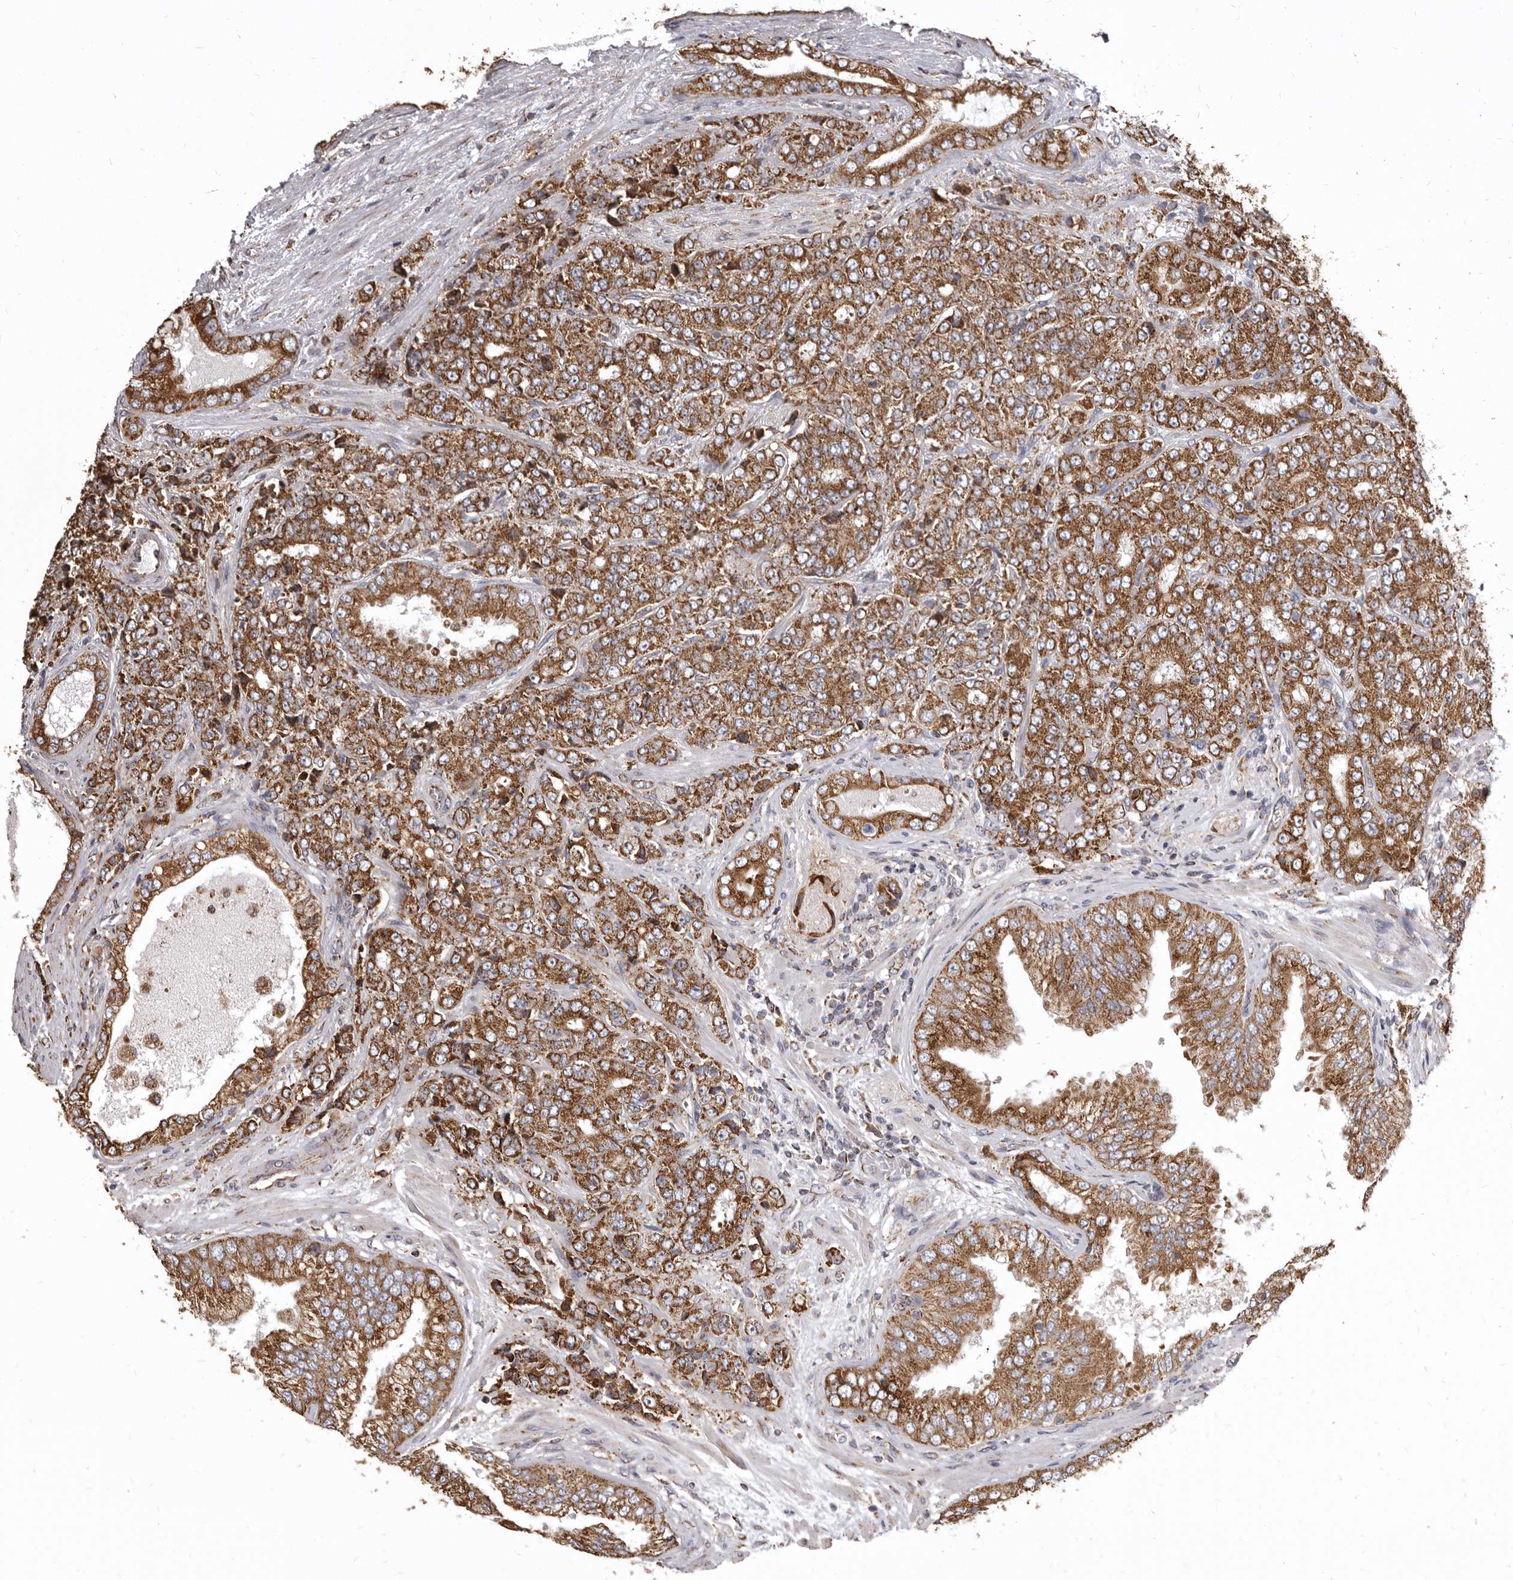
{"staining": {"intensity": "strong", "quantity": ">75%", "location": "cytoplasmic/membranous"}, "tissue": "prostate cancer", "cell_type": "Tumor cells", "image_type": "cancer", "snomed": [{"axis": "morphology", "description": "Adenocarcinoma, High grade"}, {"axis": "topography", "description": "Prostate"}], "caption": "A brown stain labels strong cytoplasmic/membranous positivity of a protein in prostate cancer tumor cells. (Brightfield microscopy of DAB IHC at high magnification).", "gene": "CDK5RAP3", "patient": {"sex": "male", "age": 58}}